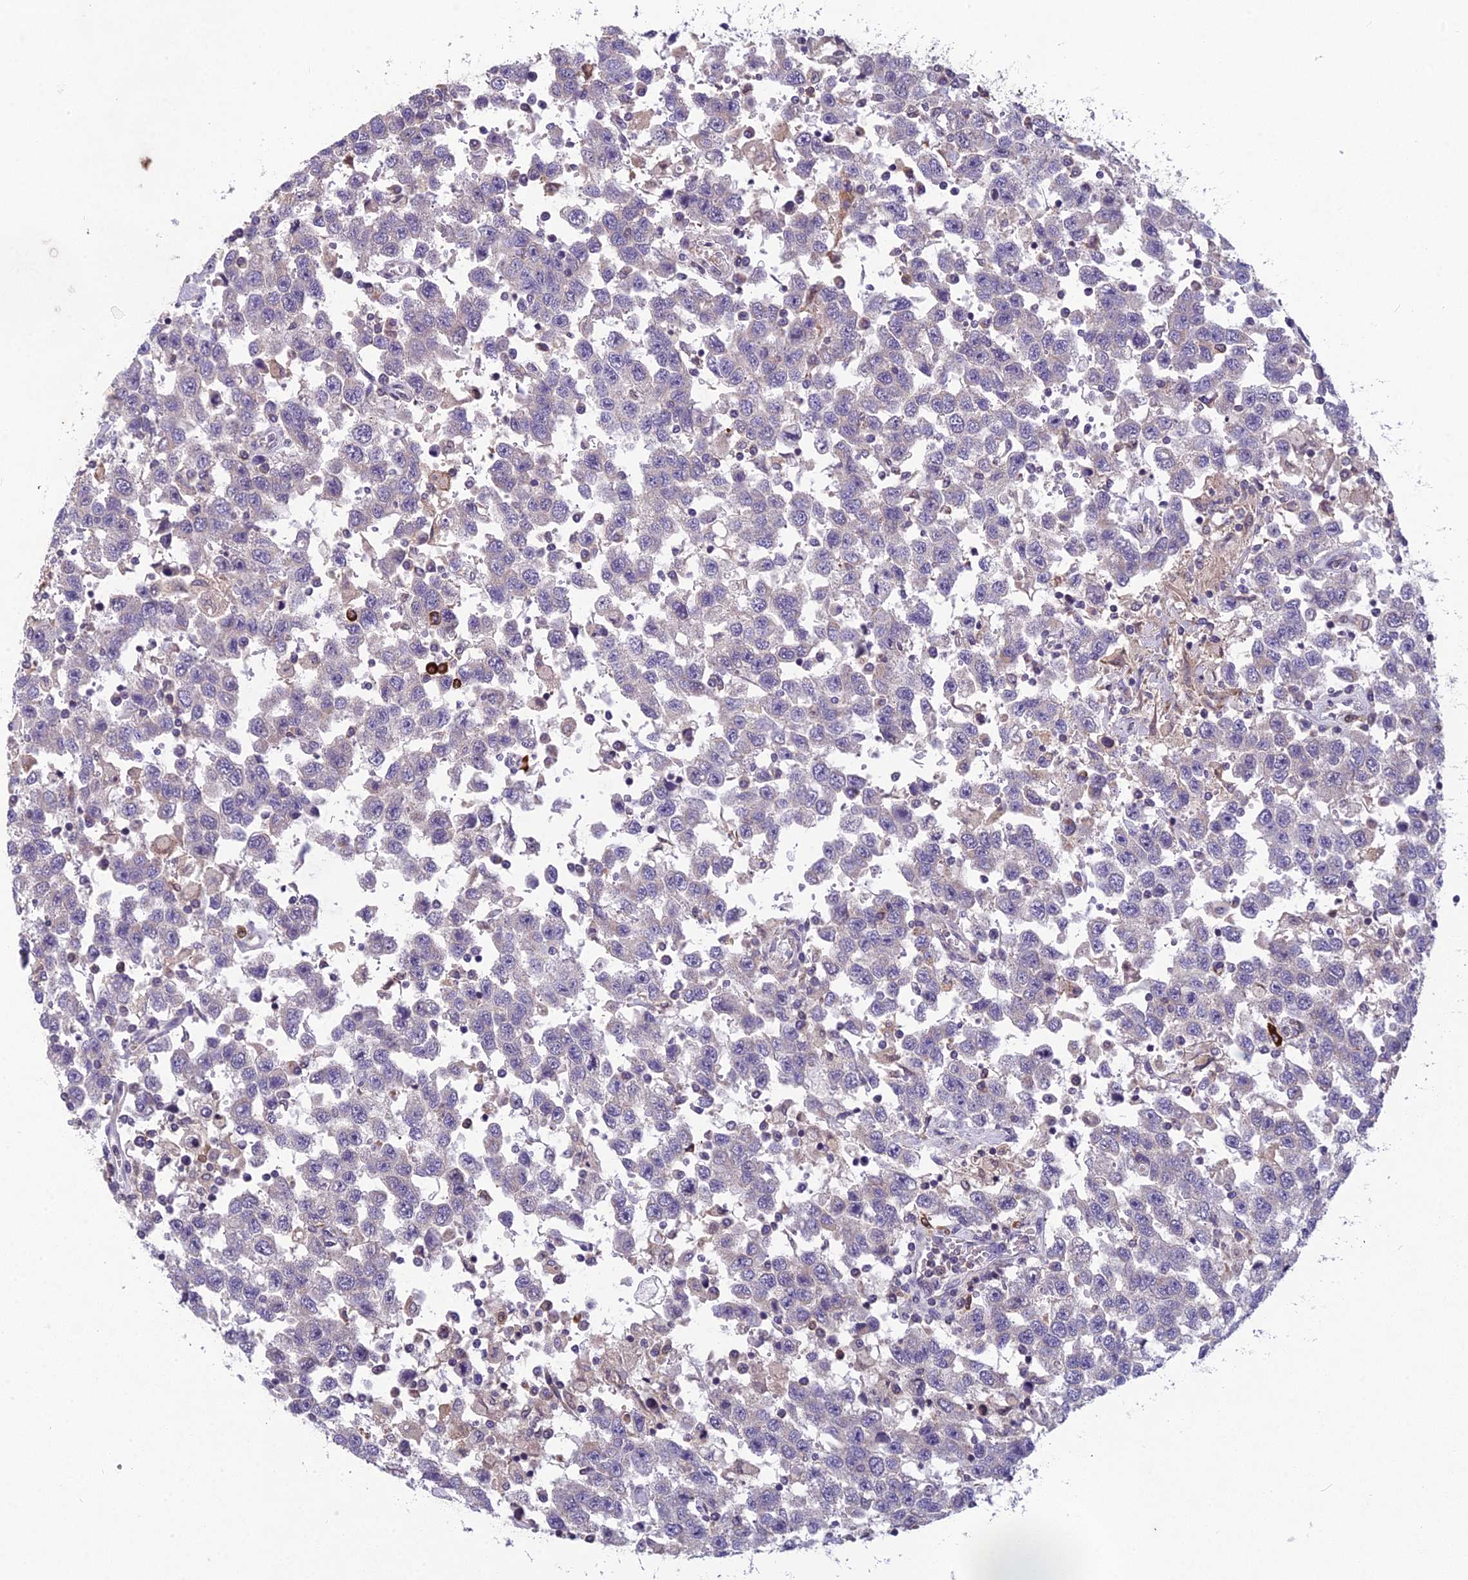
{"staining": {"intensity": "negative", "quantity": "none", "location": "none"}, "tissue": "testis cancer", "cell_type": "Tumor cells", "image_type": "cancer", "snomed": [{"axis": "morphology", "description": "Seminoma, NOS"}, {"axis": "topography", "description": "Testis"}], "caption": "High power microscopy image of an immunohistochemistry (IHC) photomicrograph of seminoma (testis), revealing no significant staining in tumor cells.", "gene": "ENSG00000188897", "patient": {"sex": "male", "age": 41}}